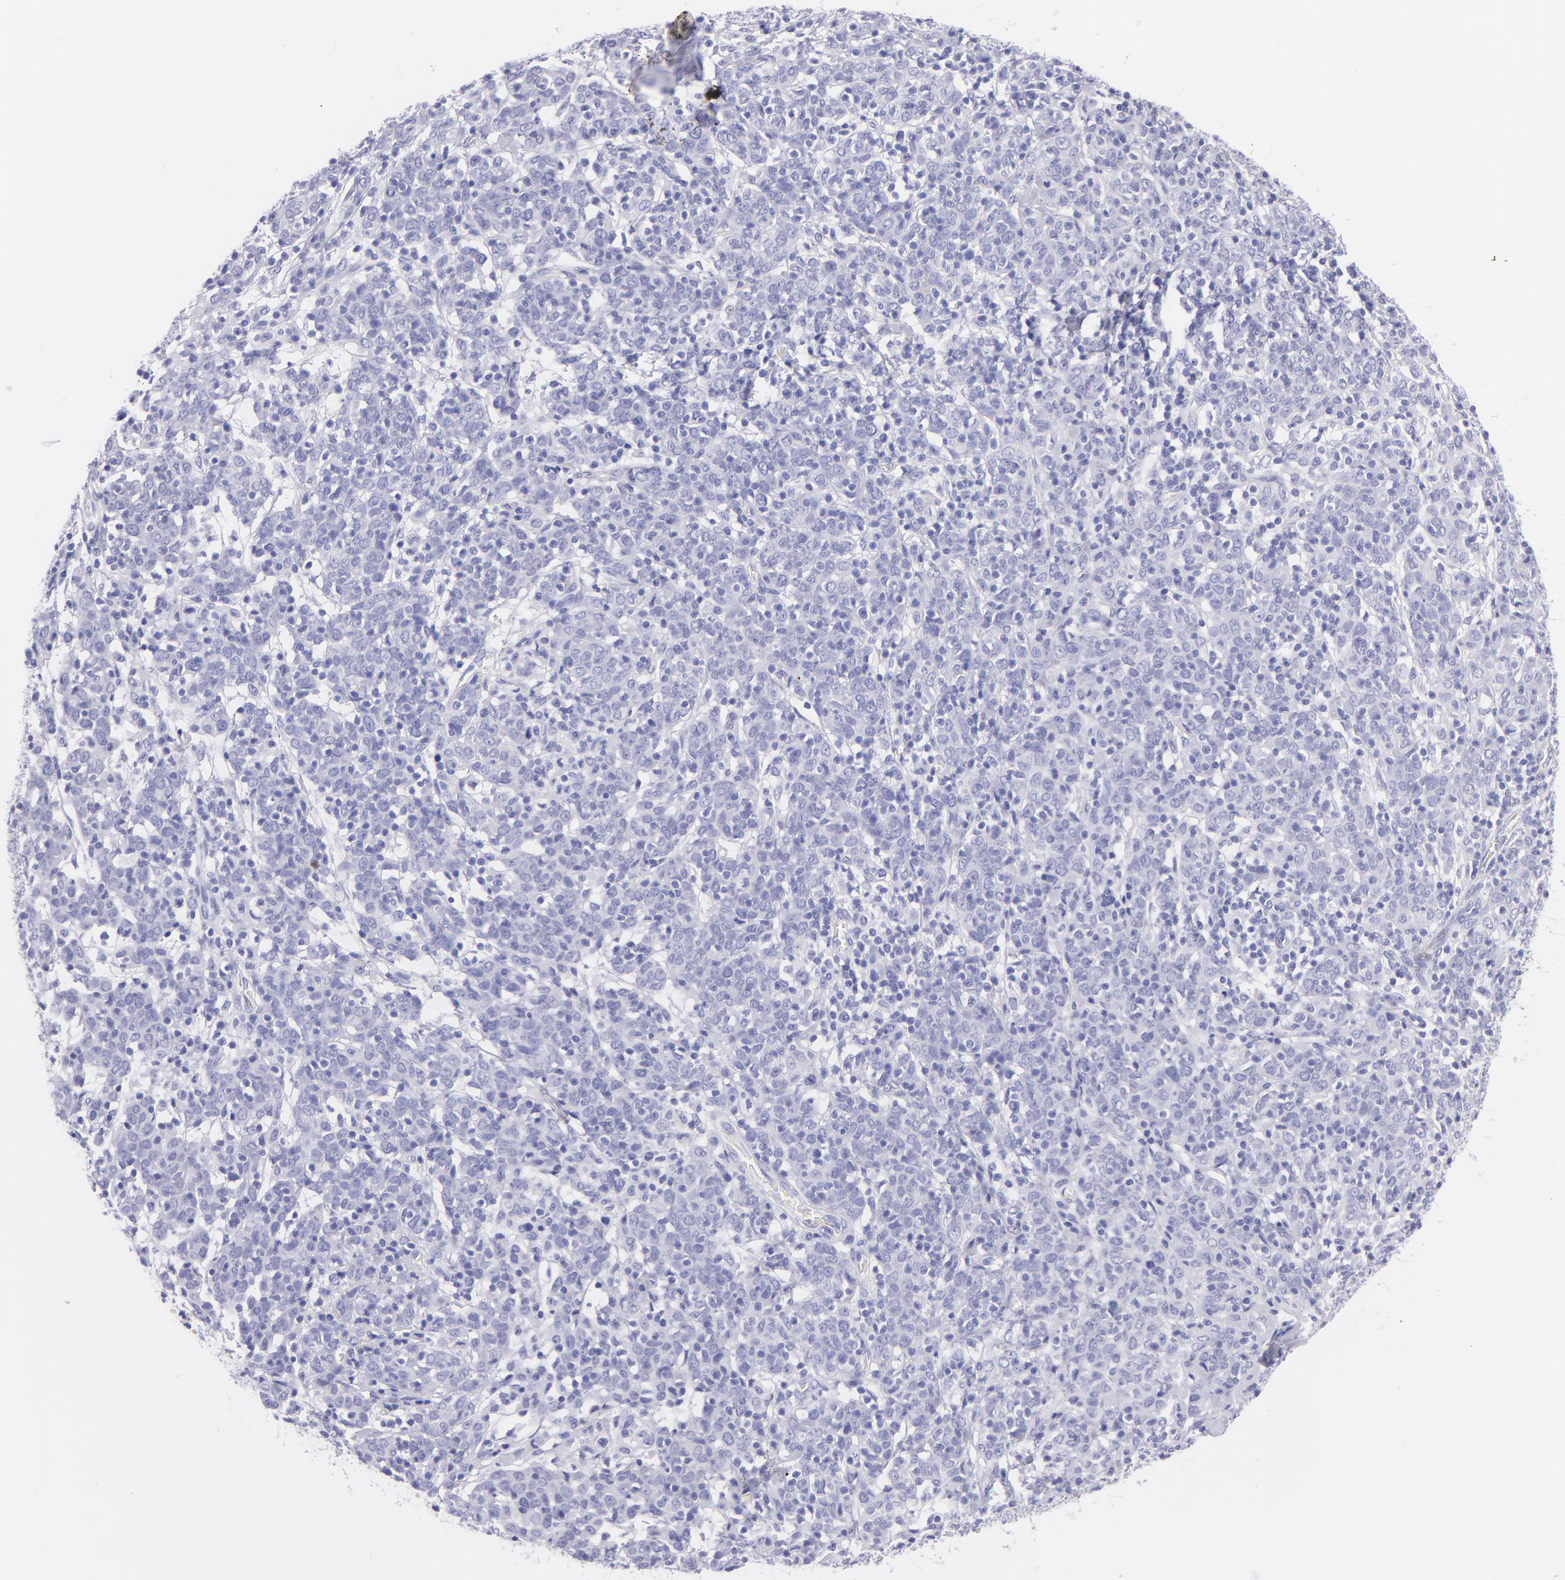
{"staining": {"intensity": "negative", "quantity": "none", "location": "none"}, "tissue": "cervical cancer", "cell_type": "Tumor cells", "image_type": "cancer", "snomed": [{"axis": "morphology", "description": "Normal tissue, NOS"}, {"axis": "morphology", "description": "Squamous cell carcinoma, NOS"}, {"axis": "topography", "description": "Cervix"}], "caption": "Immunohistochemistry (IHC) histopathology image of human cervical cancer stained for a protein (brown), which exhibits no expression in tumor cells. (Brightfield microscopy of DAB (3,3'-diaminobenzidine) IHC at high magnification).", "gene": "CNP", "patient": {"sex": "female", "age": 67}}